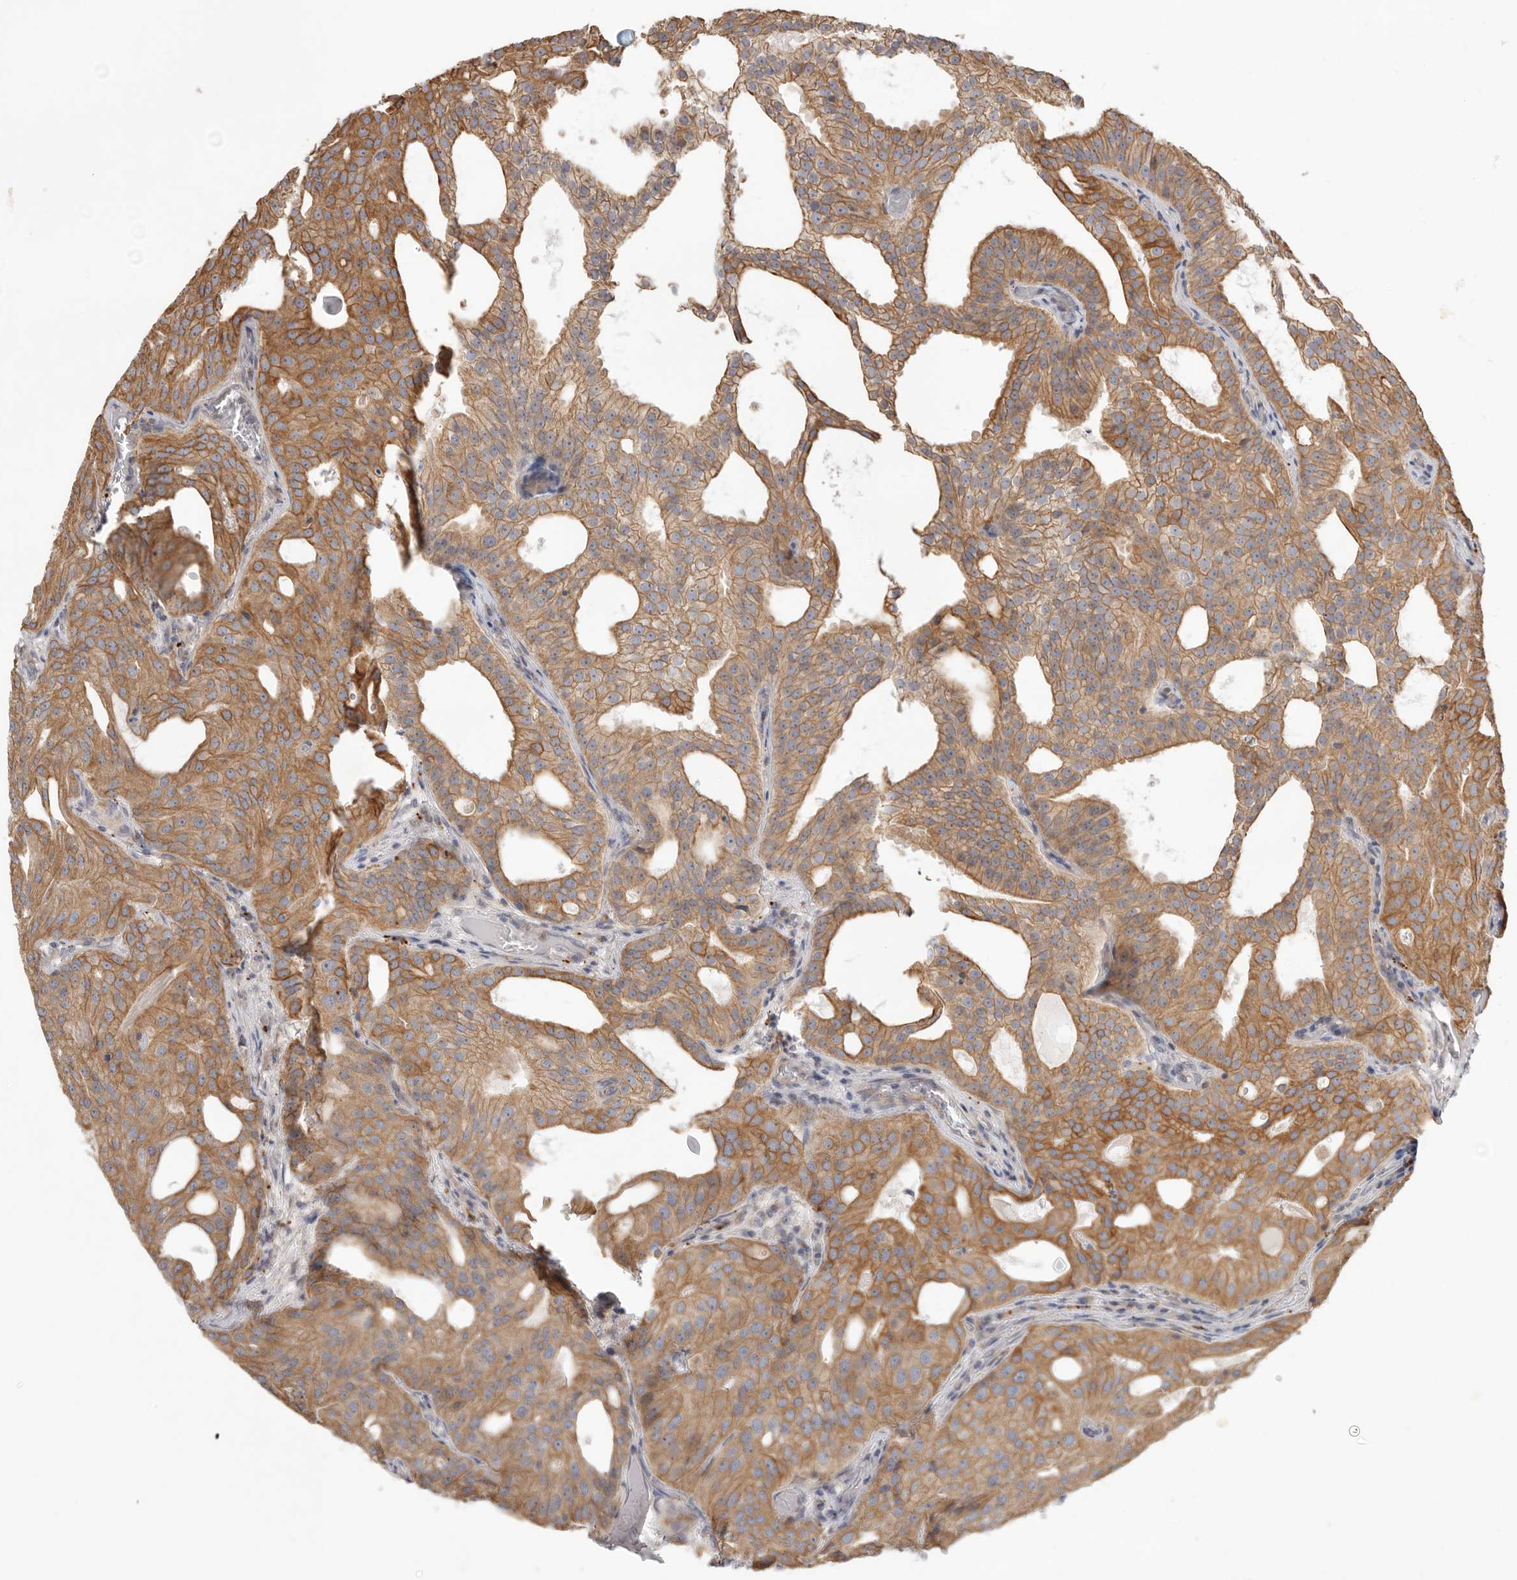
{"staining": {"intensity": "moderate", "quantity": ">75%", "location": "cytoplasmic/membranous"}, "tissue": "prostate cancer", "cell_type": "Tumor cells", "image_type": "cancer", "snomed": [{"axis": "morphology", "description": "Adenocarcinoma, Medium grade"}, {"axis": "topography", "description": "Prostate"}], "caption": "A high-resolution histopathology image shows immunohistochemistry staining of prostate adenocarcinoma (medium-grade), which exhibits moderate cytoplasmic/membranous expression in about >75% of tumor cells.", "gene": "USH1C", "patient": {"sex": "male", "age": 88}}